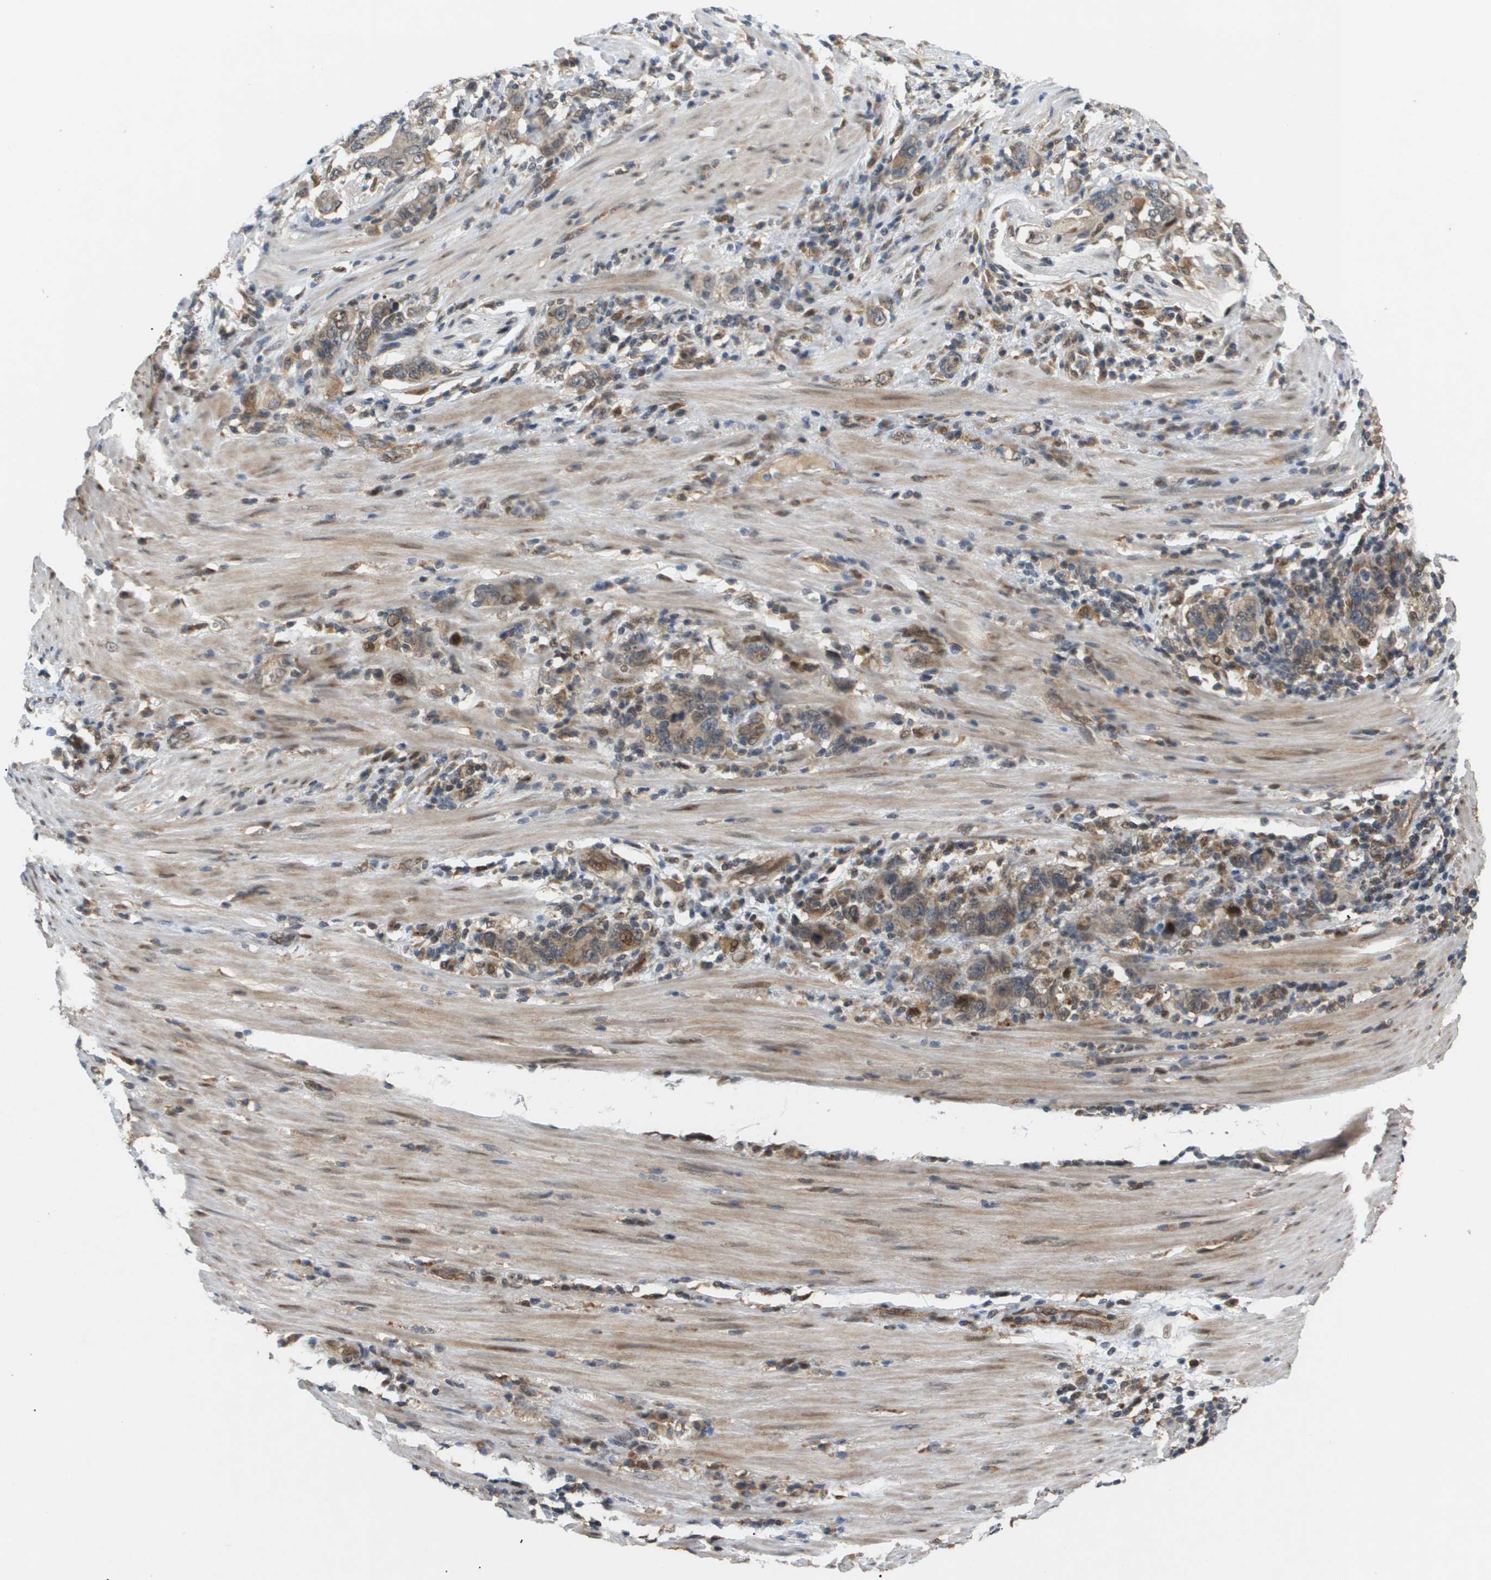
{"staining": {"intensity": "moderate", "quantity": ">75%", "location": "cytoplasmic/membranous"}, "tissue": "stomach cancer", "cell_type": "Tumor cells", "image_type": "cancer", "snomed": [{"axis": "morphology", "description": "Adenocarcinoma, NOS"}, {"axis": "topography", "description": "Stomach, lower"}], "caption": "Protein expression analysis of human stomach adenocarcinoma reveals moderate cytoplasmic/membranous staining in about >75% of tumor cells. (DAB (3,3'-diaminobenzidine) = brown stain, brightfield microscopy at high magnification).", "gene": "PDGFB", "patient": {"sex": "female", "age": 72}}